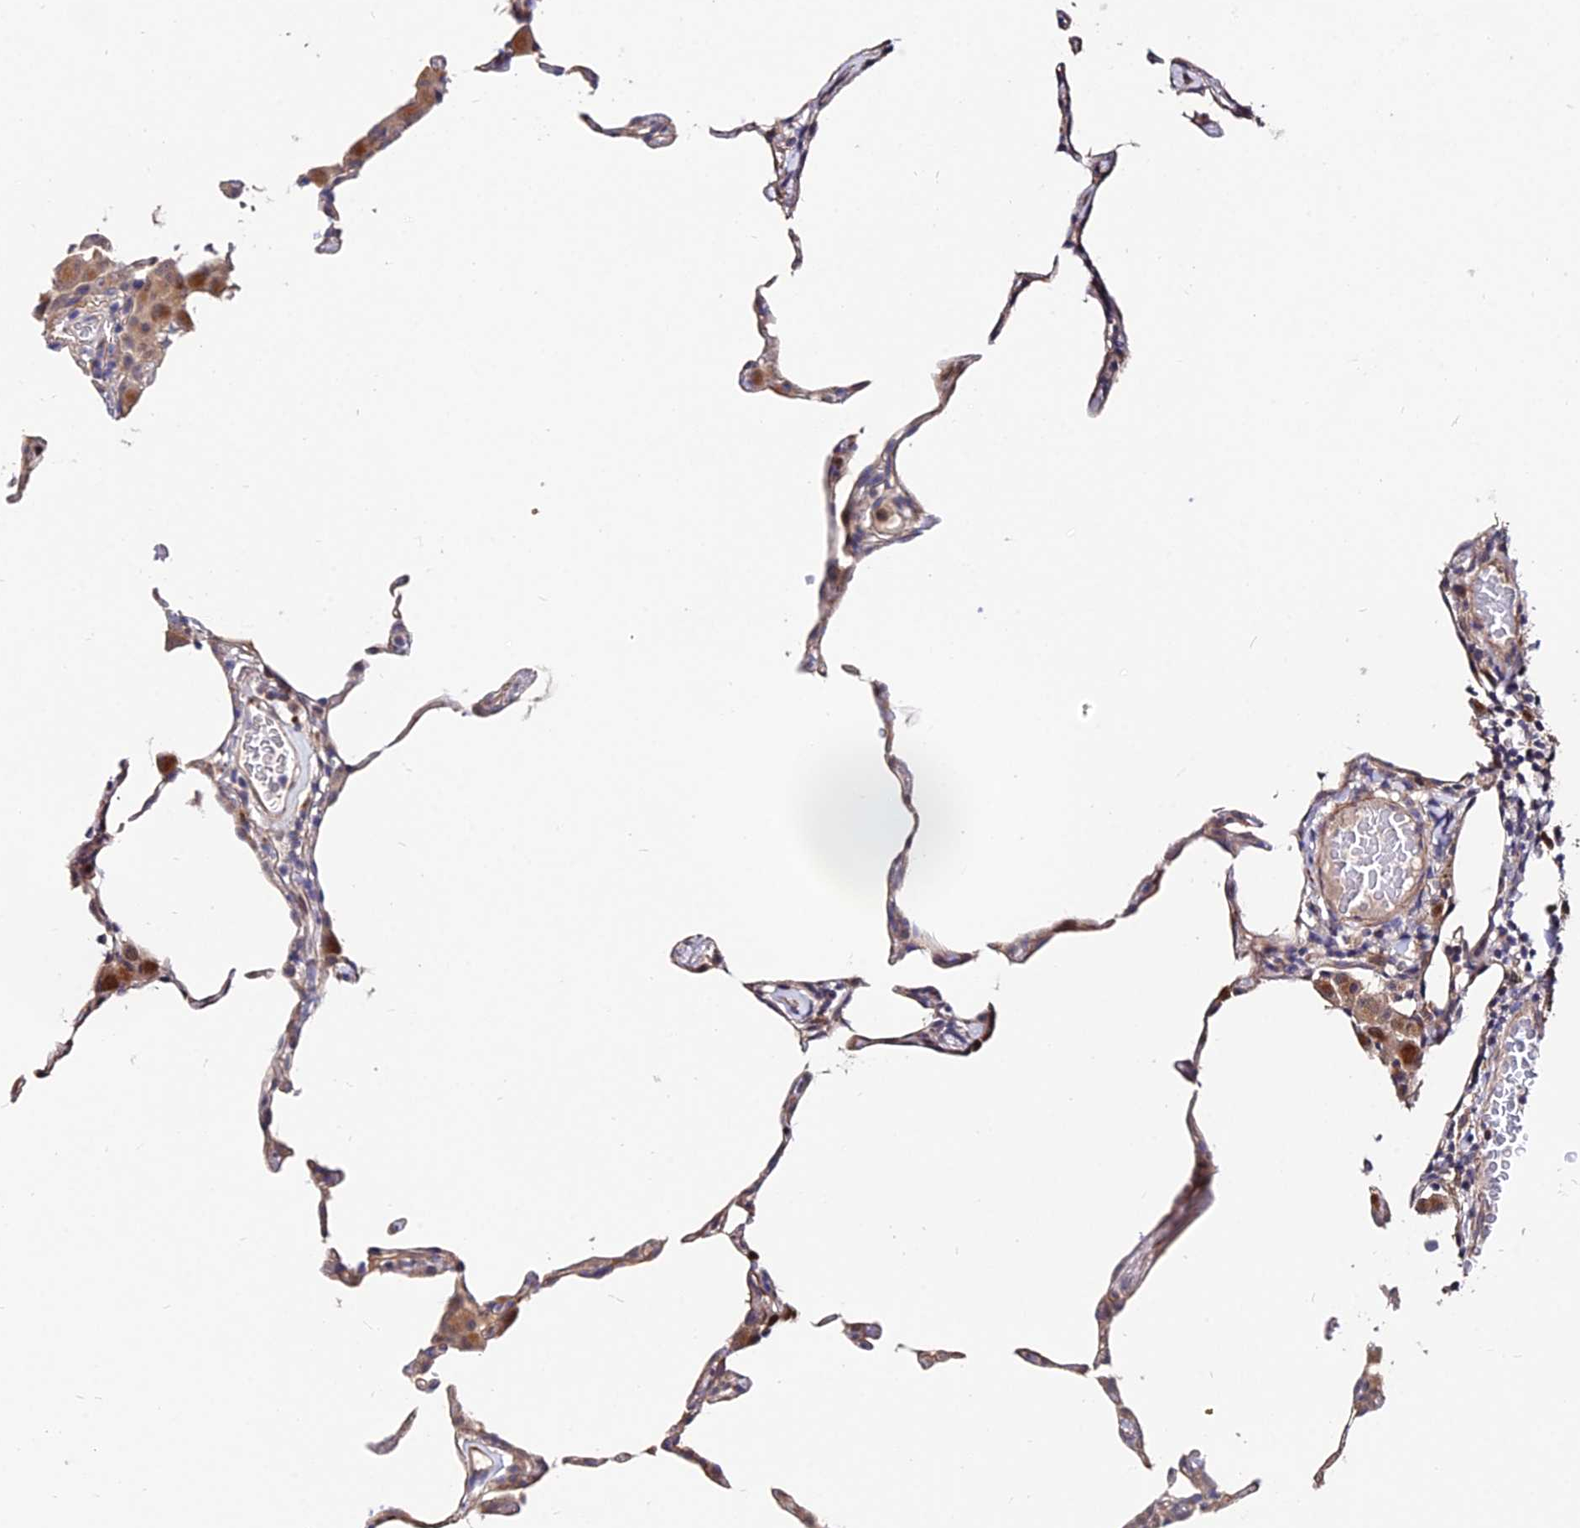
{"staining": {"intensity": "negative", "quantity": "none", "location": "none"}, "tissue": "lung", "cell_type": "Alveolar cells", "image_type": "normal", "snomed": [{"axis": "morphology", "description": "Normal tissue, NOS"}, {"axis": "topography", "description": "Lung"}], "caption": "Immunohistochemistry histopathology image of normal lung: human lung stained with DAB (3,3'-diaminobenzidine) reveals no significant protein staining in alveolar cells.", "gene": "ACTR5", "patient": {"sex": "female", "age": 57}}